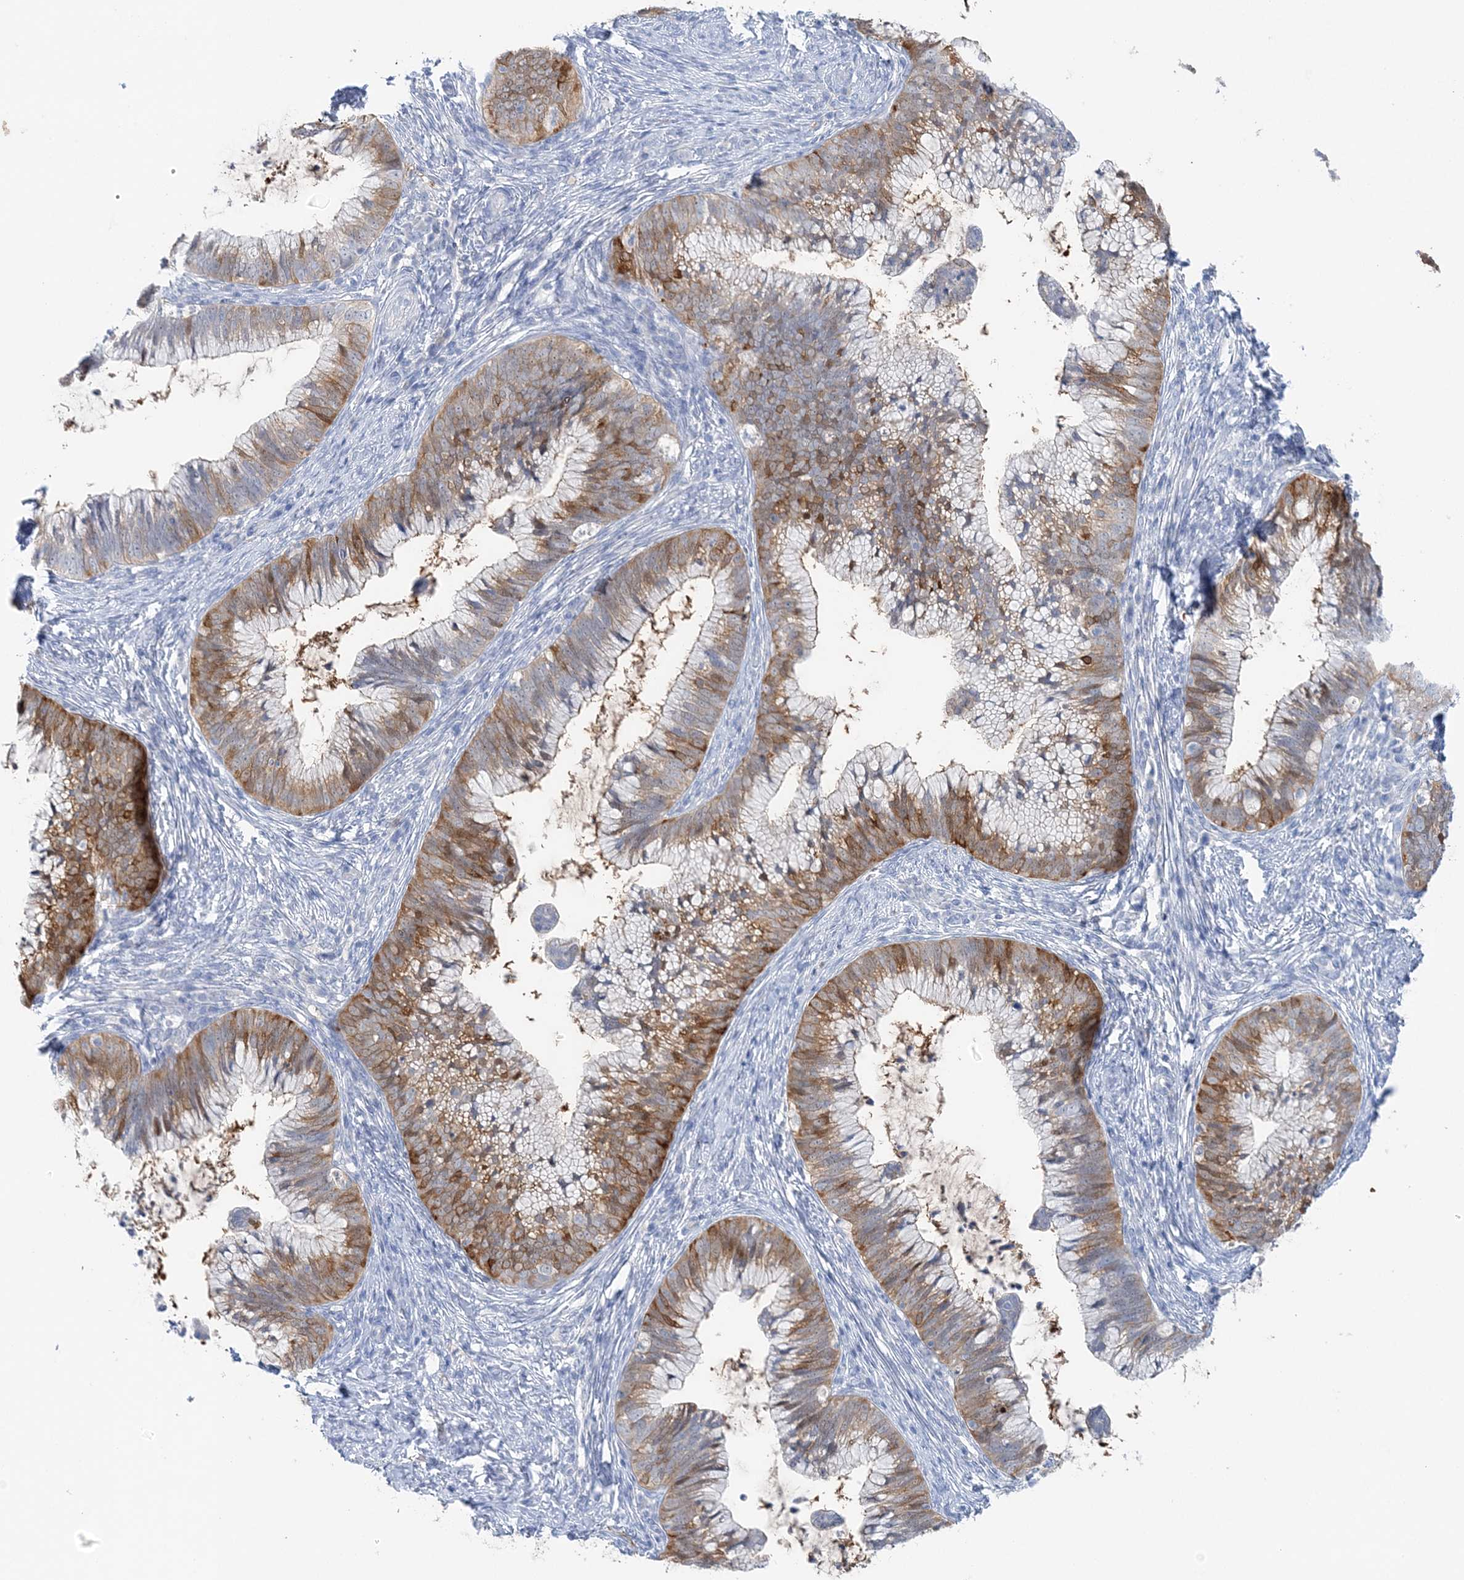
{"staining": {"intensity": "moderate", "quantity": "25%-75%", "location": "cytoplasmic/membranous"}, "tissue": "cervical cancer", "cell_type": "Tumor cells", "image_type": "cancer", "snomed": [{"axis": "morphology", "description": "Adenocarcinoma, NOS"}, {"axis": "topography", "description": "Cervix"}], "caption": "A histopathology image of human adenocarcinoma (cervical) stained for a protein displays moderate cytoplasmic/membranous brown staining in tumor cells.", "gene": "HMGCS1", "patient": {"sex": "female", "age": 36}}